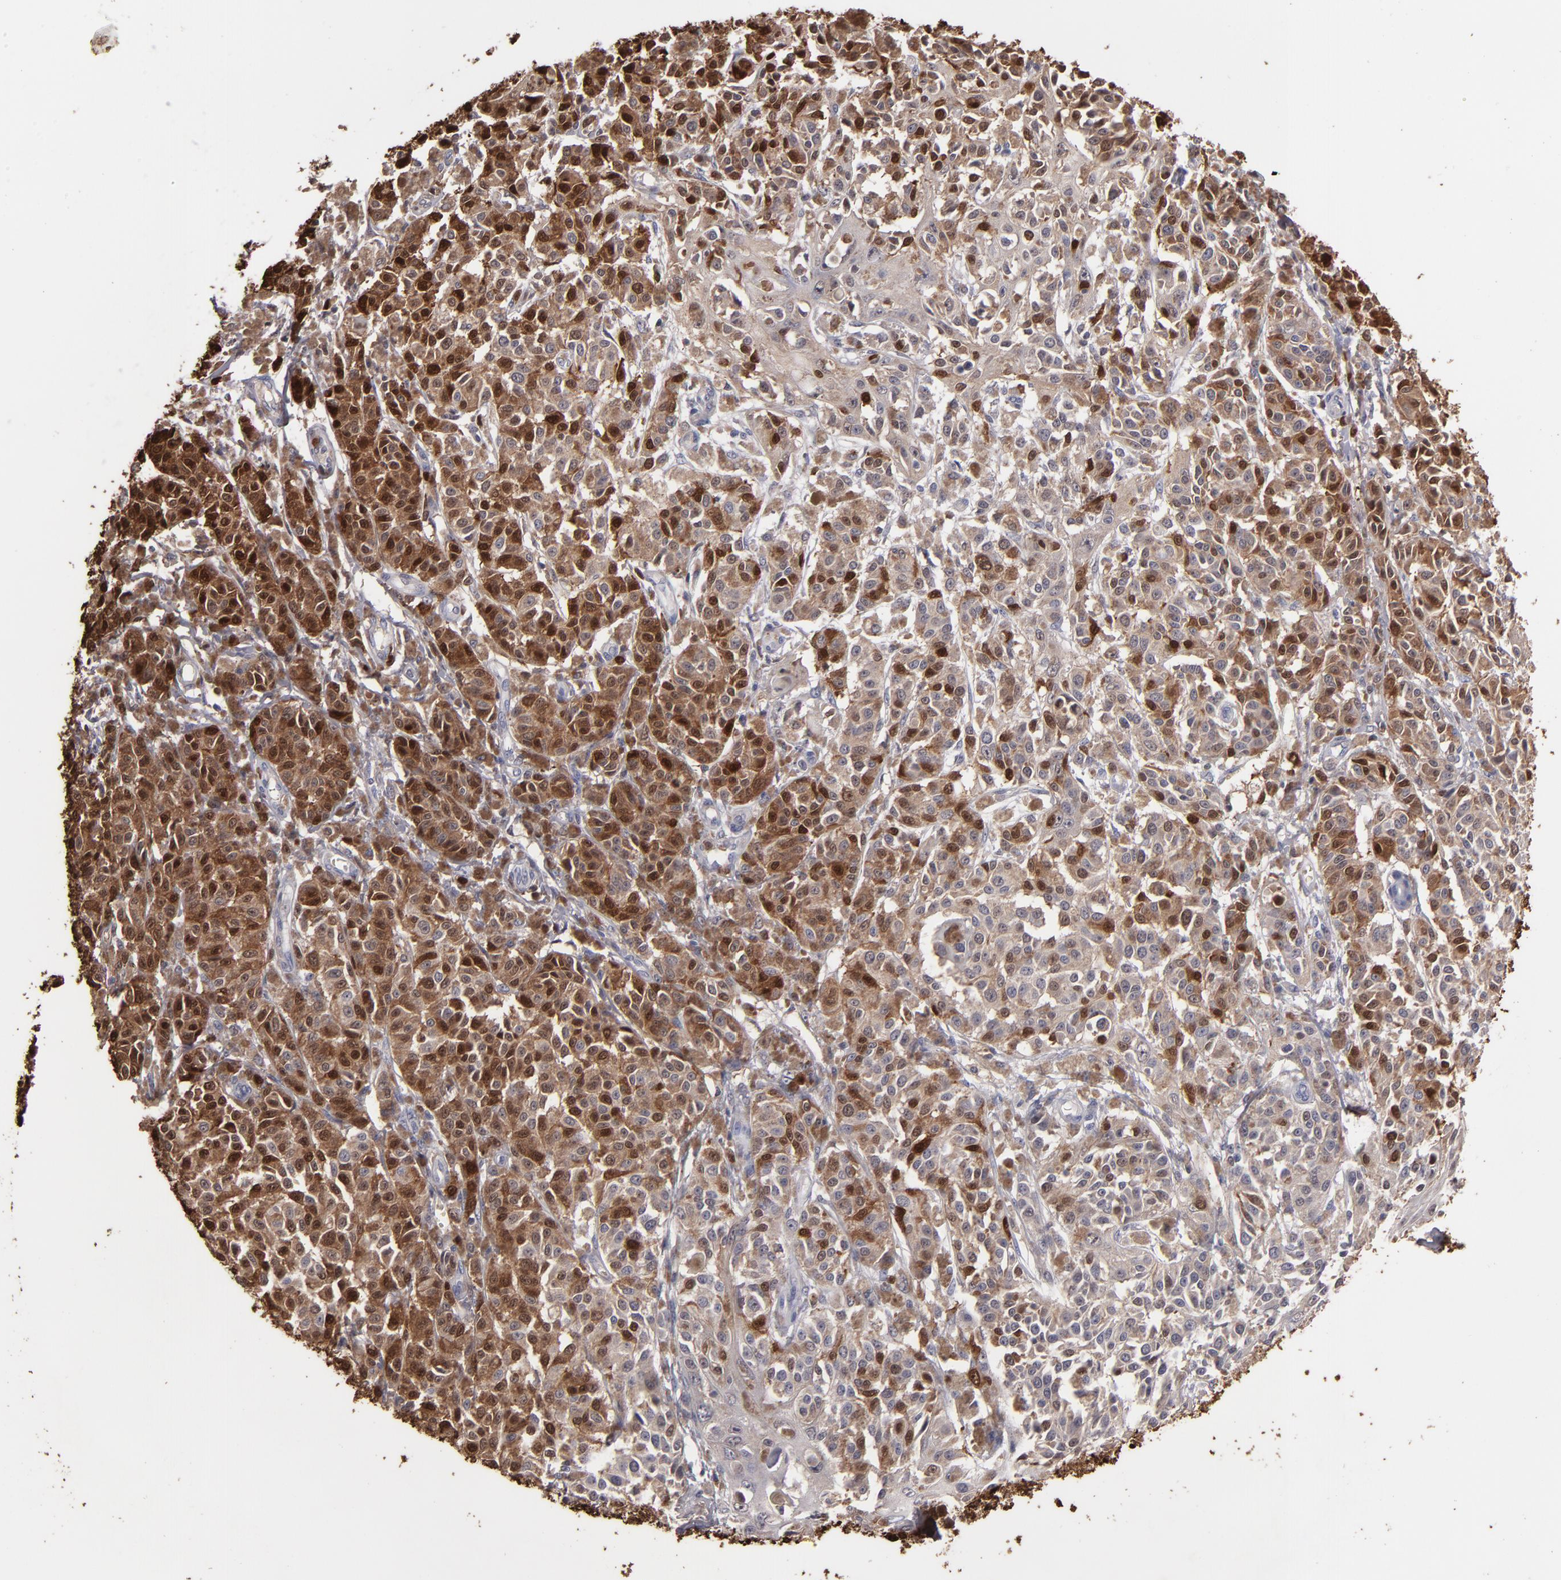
{"staining": {"intensity": "strong", "quantity": ">75%", "location": "cytoplasmic/membranous,nuclear"}, "tissue": "melanoma", "cell_type": "Tumor cells", "image_type": "cancer", "snomed": [{"axis": "morphology", "description": "Malignant melanoma, NOS"}, {"axis": "topography", "description": "Skin"}], "caption": "Melanoma stained for a protein (brown) shows strong cytoplasmic/membranous and nuclear positive staining in about >75% of tumor cells.", "gene": "S100A1", "patient": {"sex": "male", "age": 76}}